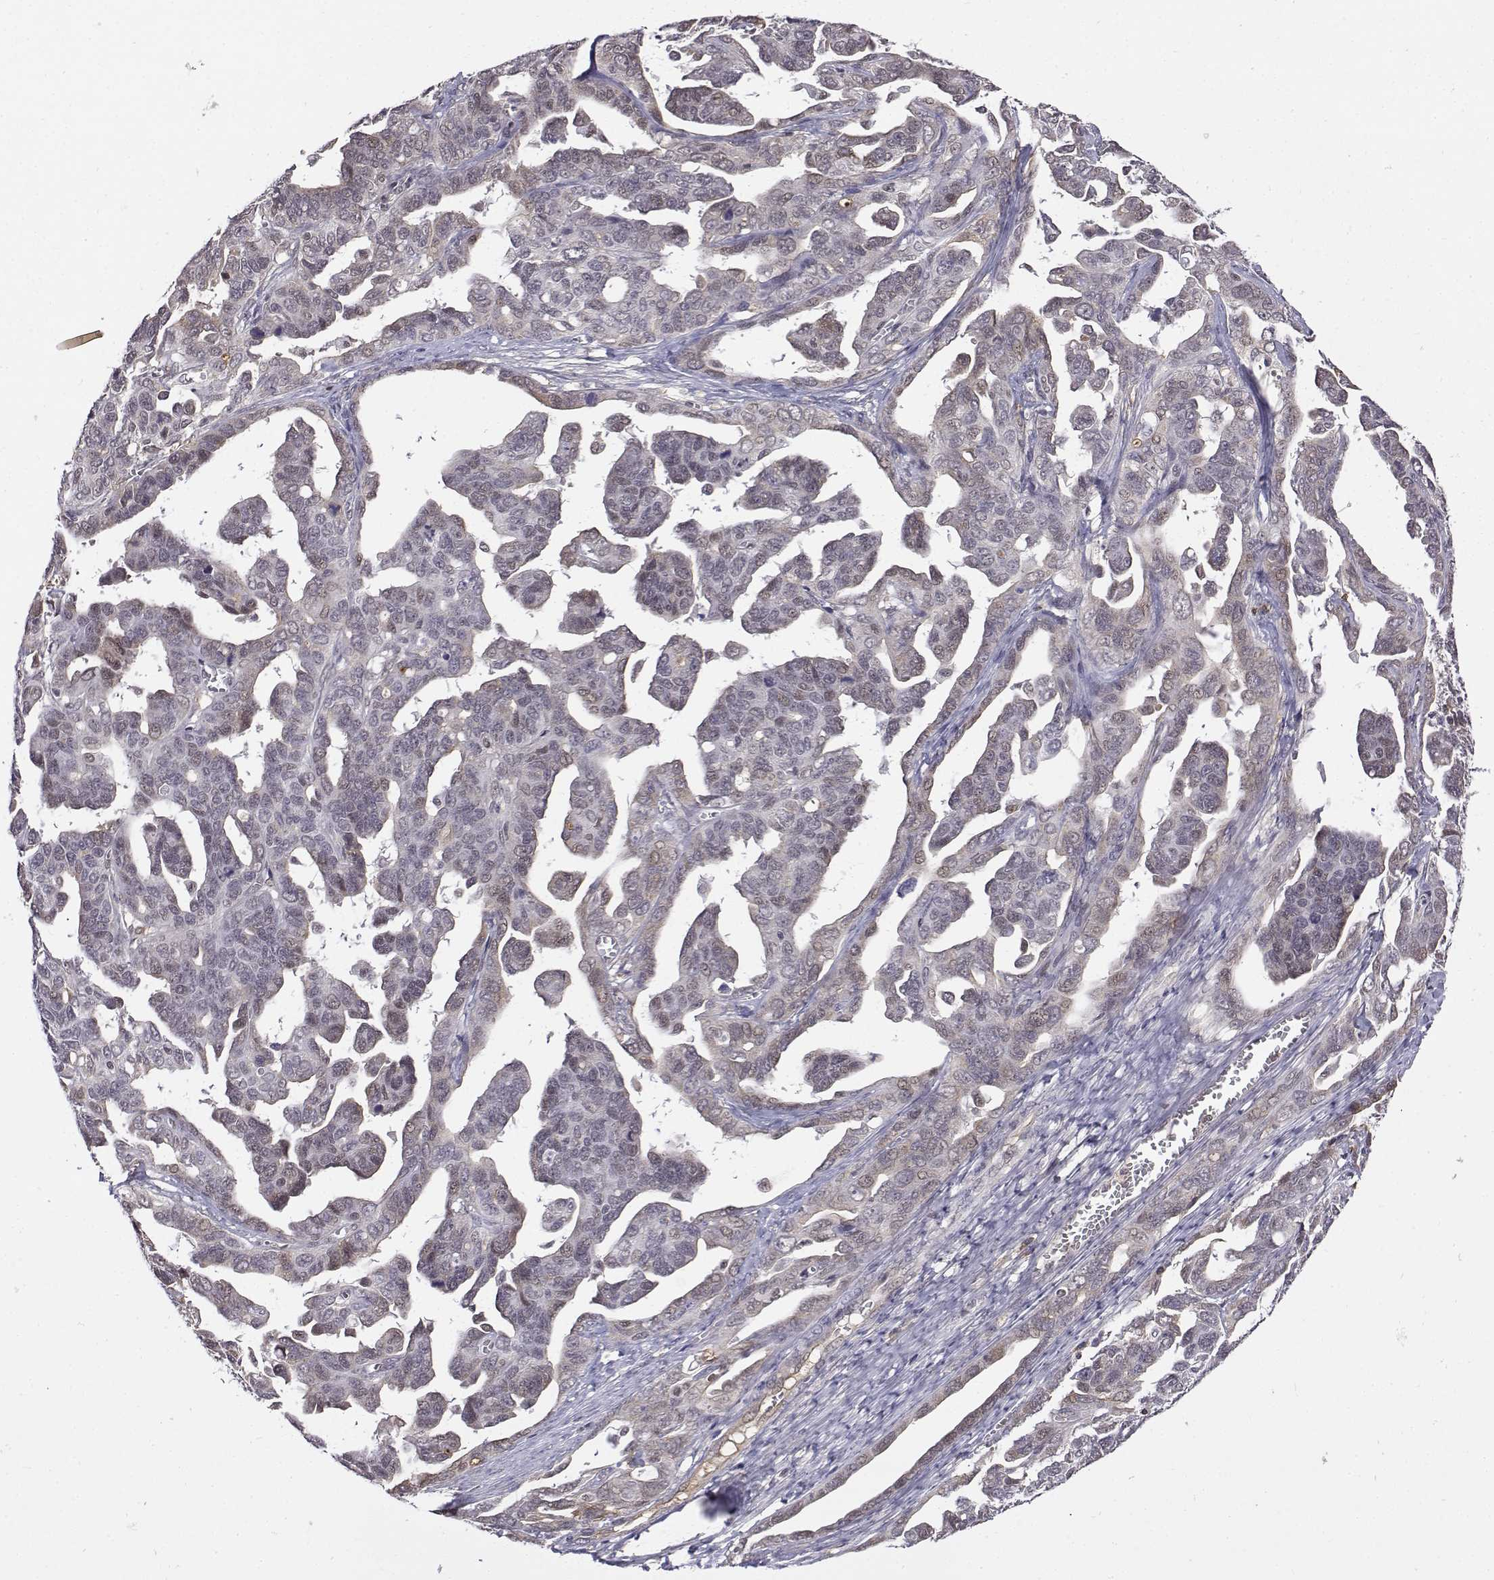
{"staining": {"intensity": "negative", "quantity": "none", "location": "none"}, "tissue": "ovarian cancer", "cell_type": "Tumor cells", "image_type": "cancer", "snomed": [{"axis": "morphology", "description": "Cystadenocarcinoma, serous, NOS"}, {"axis": "topography", "description": "Ovary"}], "caption": "Serous cystadenocarcinoma (ovarian) was stained to show a protein in brown. There is no significant positivity in tumor cells. (Brightfield microscopy of DAB IHC at high magnification).", "gene": "ITGA7", "patient": {"sex": "female", "age": 69}}